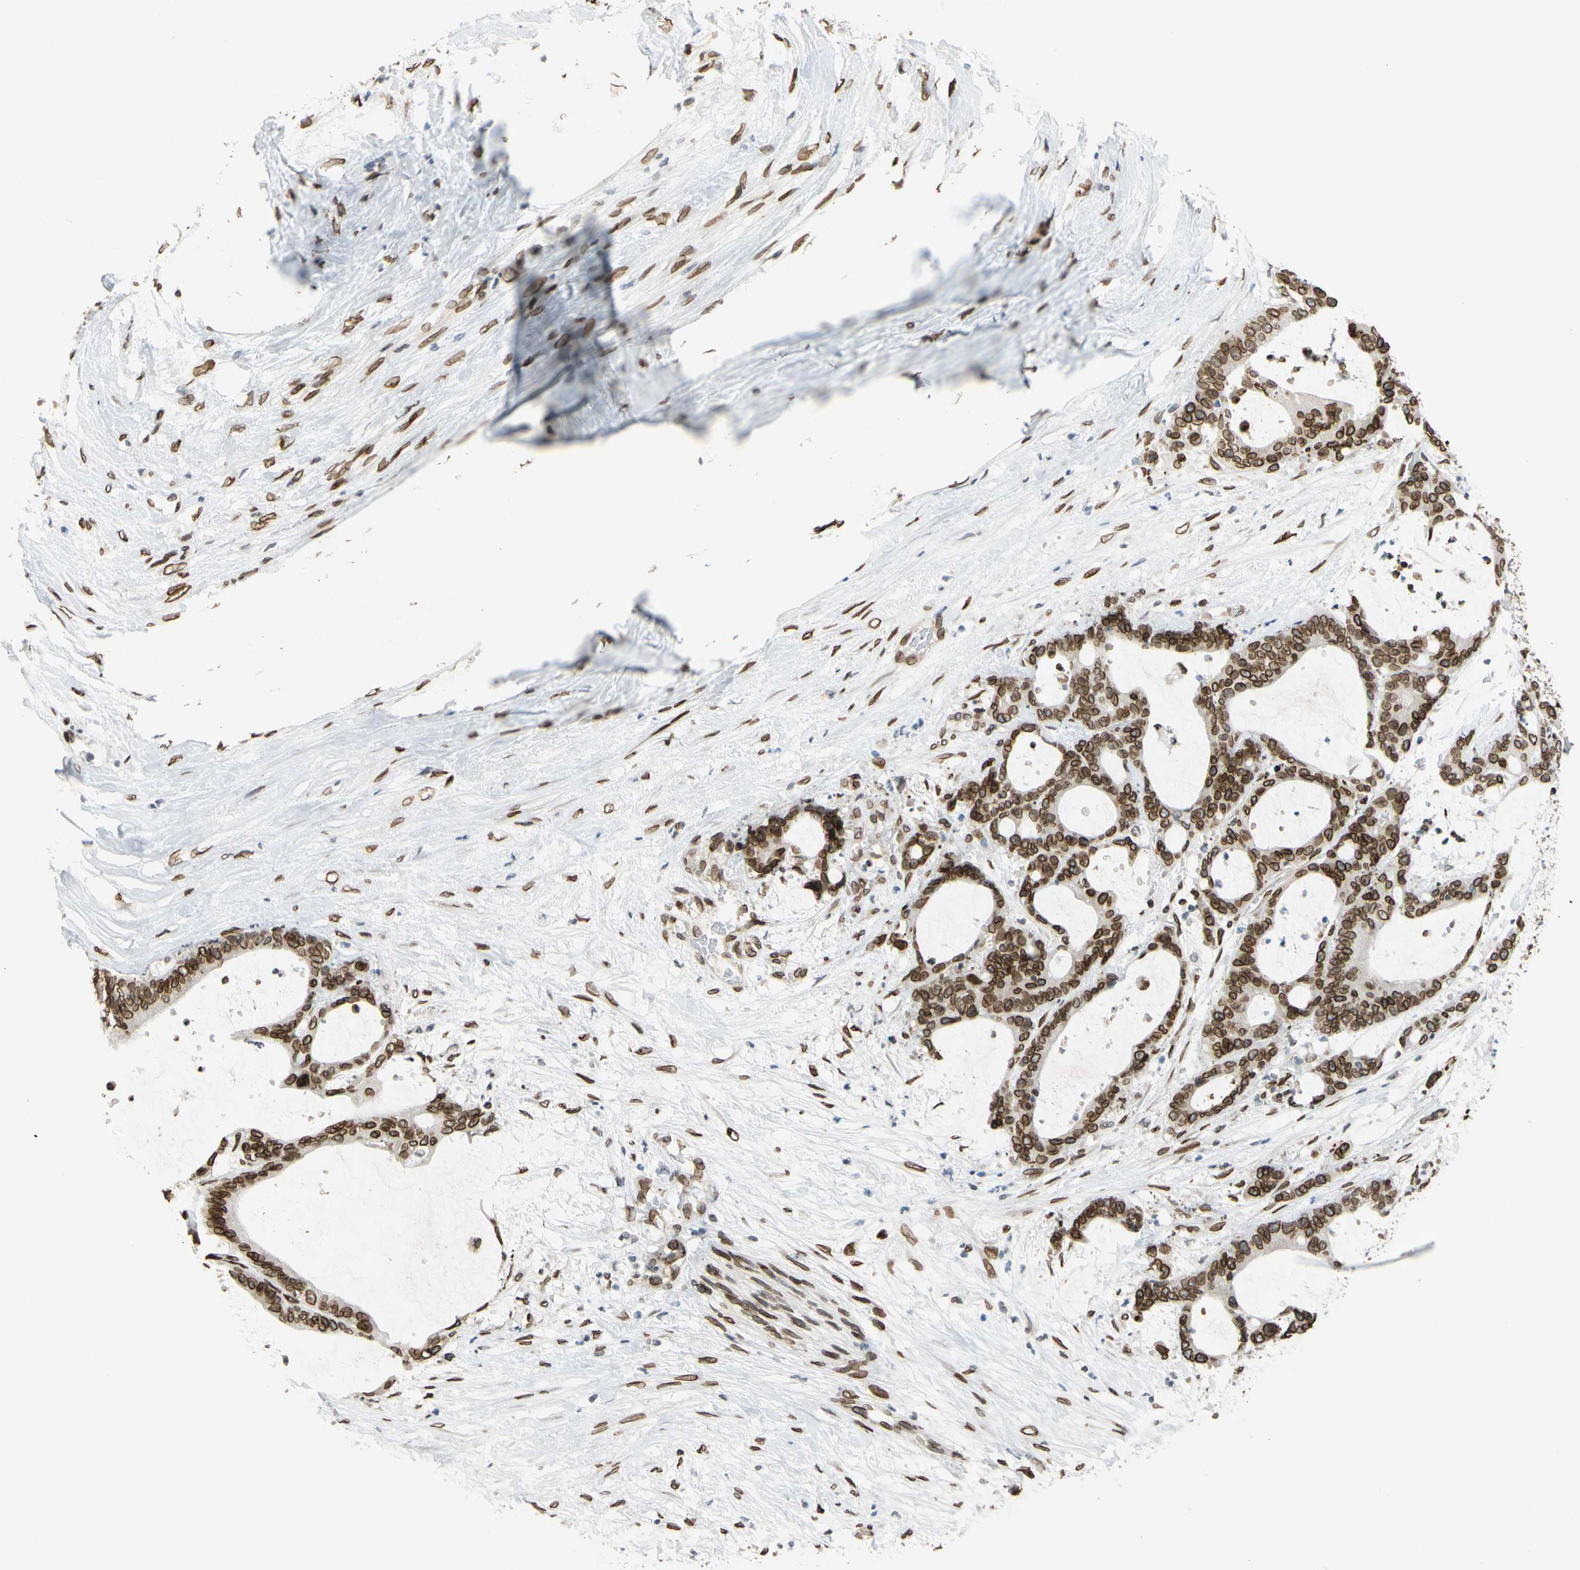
{"staining": {"intensity": "strong", "quantity": ">75%", "location": "cytoplasmic/membranous,nuclear"}, "tissue": "liver cancer", "cell_type": "Tumor cells", "image_type": "cancer", "snomed": [{"axis": "morphology", "description": "Cholangiocarcinoma"}, {"axis": "topography", "description": "Liver"}], "caption": "Immunohistochemistry of cholangiocarcinoma (liver) displays high levels of strong cytoplasmic/membranous and nuclear positivity in about >75% of tumor cells. (IHC, brightfield microscopy, high magnification).", "gene": "SUN1", "patient": {"sex": "female", "age": 73}}